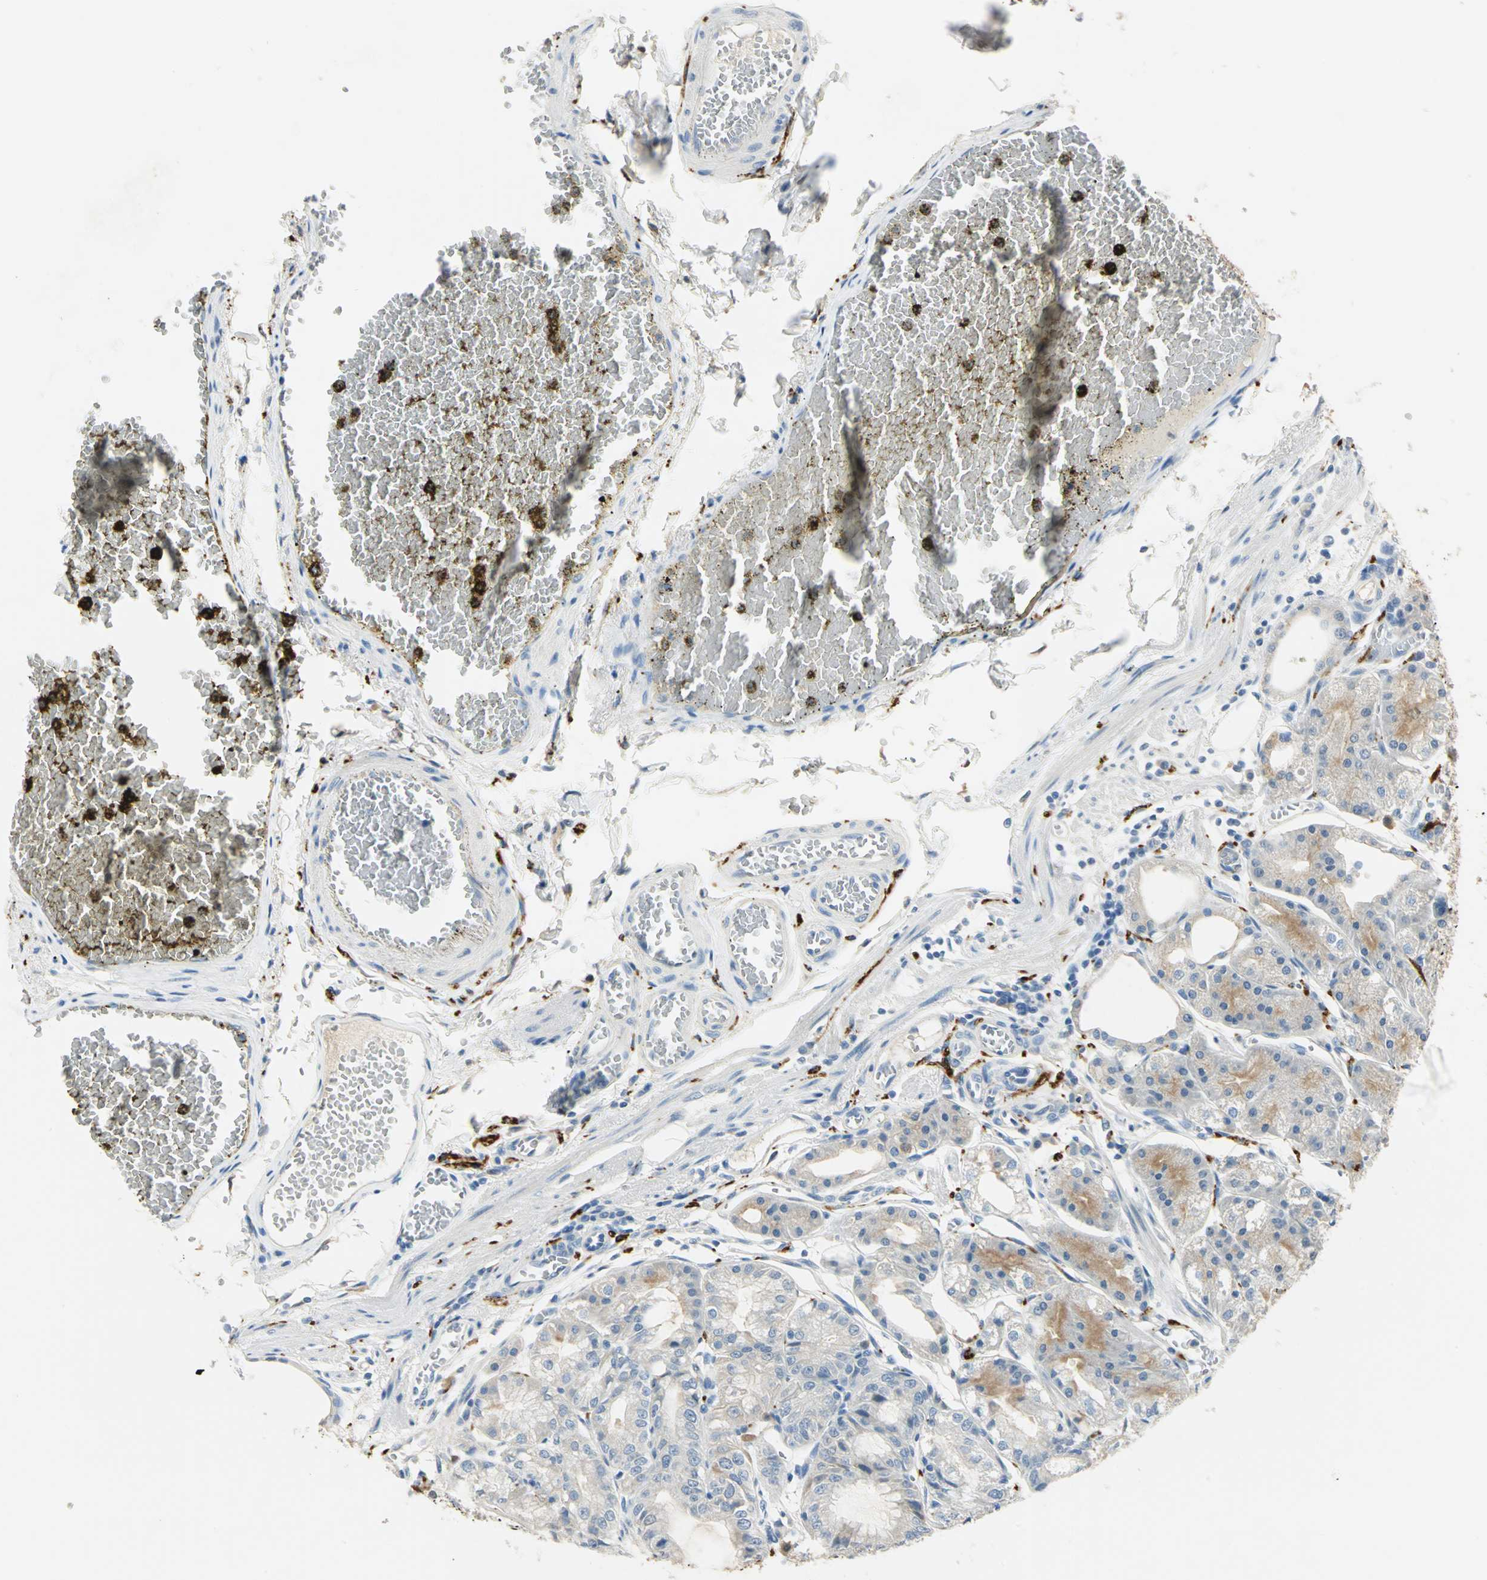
{"staining": {"intensity": "moderate", "quantity": "<25%", "location": "cytoplasmic/membranous,nuclear"}, "tissue": "stomach", "cell_type": "Glandular cells", "image_type": "normal", "snomed": [{"axis": "morphology", "description": "Normal tissue, NOS"}, {"axis": "topography", "description": "Stomach, lower"}], "caption": "Protein analysis of normal stomach demonstrates moderate cytoplasmic/membranous,nuclear staining in about <25% of glandular cells.", "gene": "UCHL1", "patient": {"sex": "male", "age": 71}}